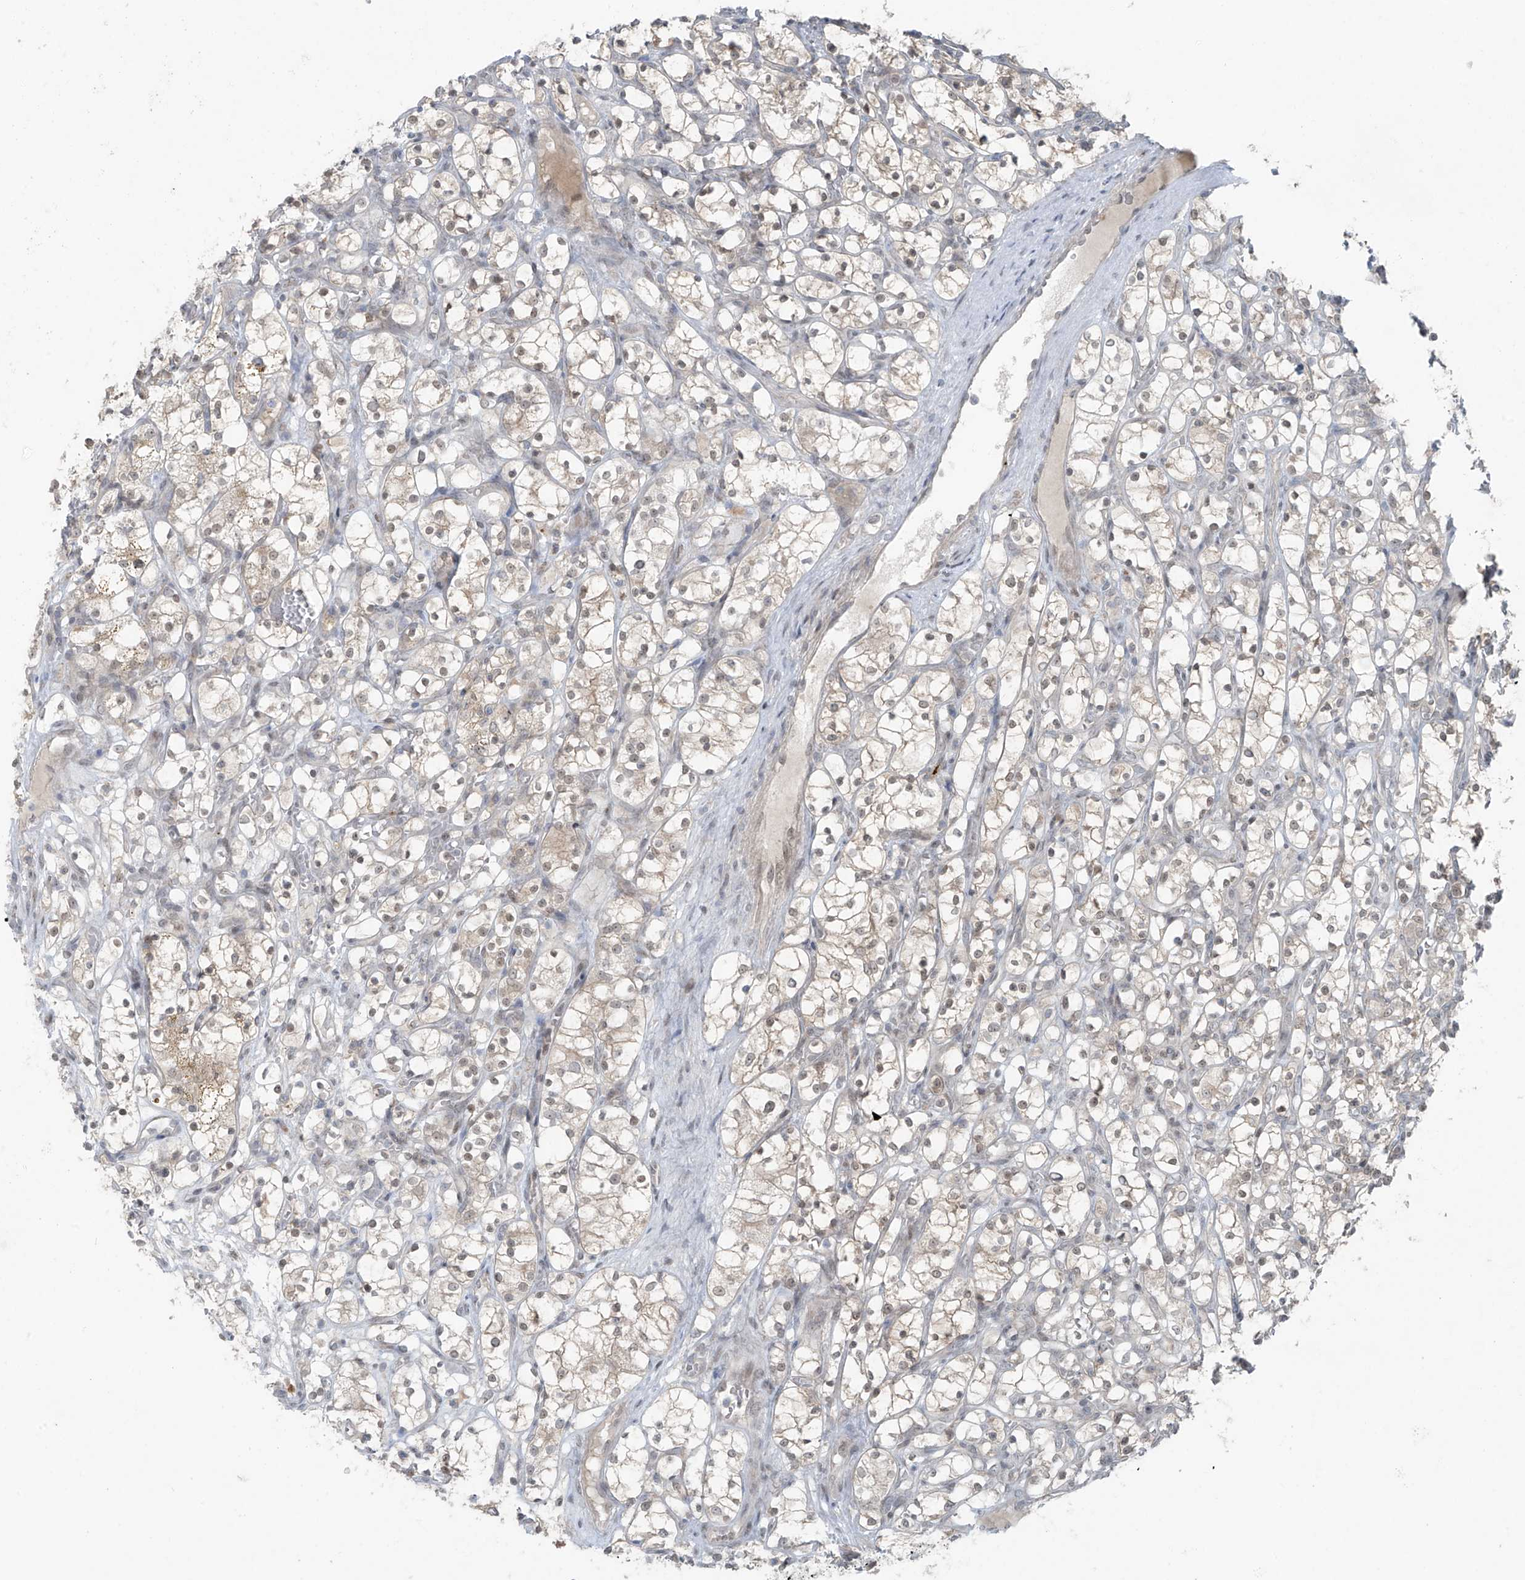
{"staining": {"intensity": "weak", "quantity": "<25%", "location": "nuclear"}, "tissue": "renal cancer", "cell_type": "Tumor cells", "image_type": "cancer", "snomed": [{"axis": "morphology", "description": "Adenocarcinoma, NOS"}, {"axis": "topography", "description": "Kidney"}], "caption": "Tumor cells show no significant protein expression in renal cancer. (DAB IHC visualized using brightfield microscopy, high magnification).", "gene": "PPAT", "patient": {"sex": "female", "age": 69}}